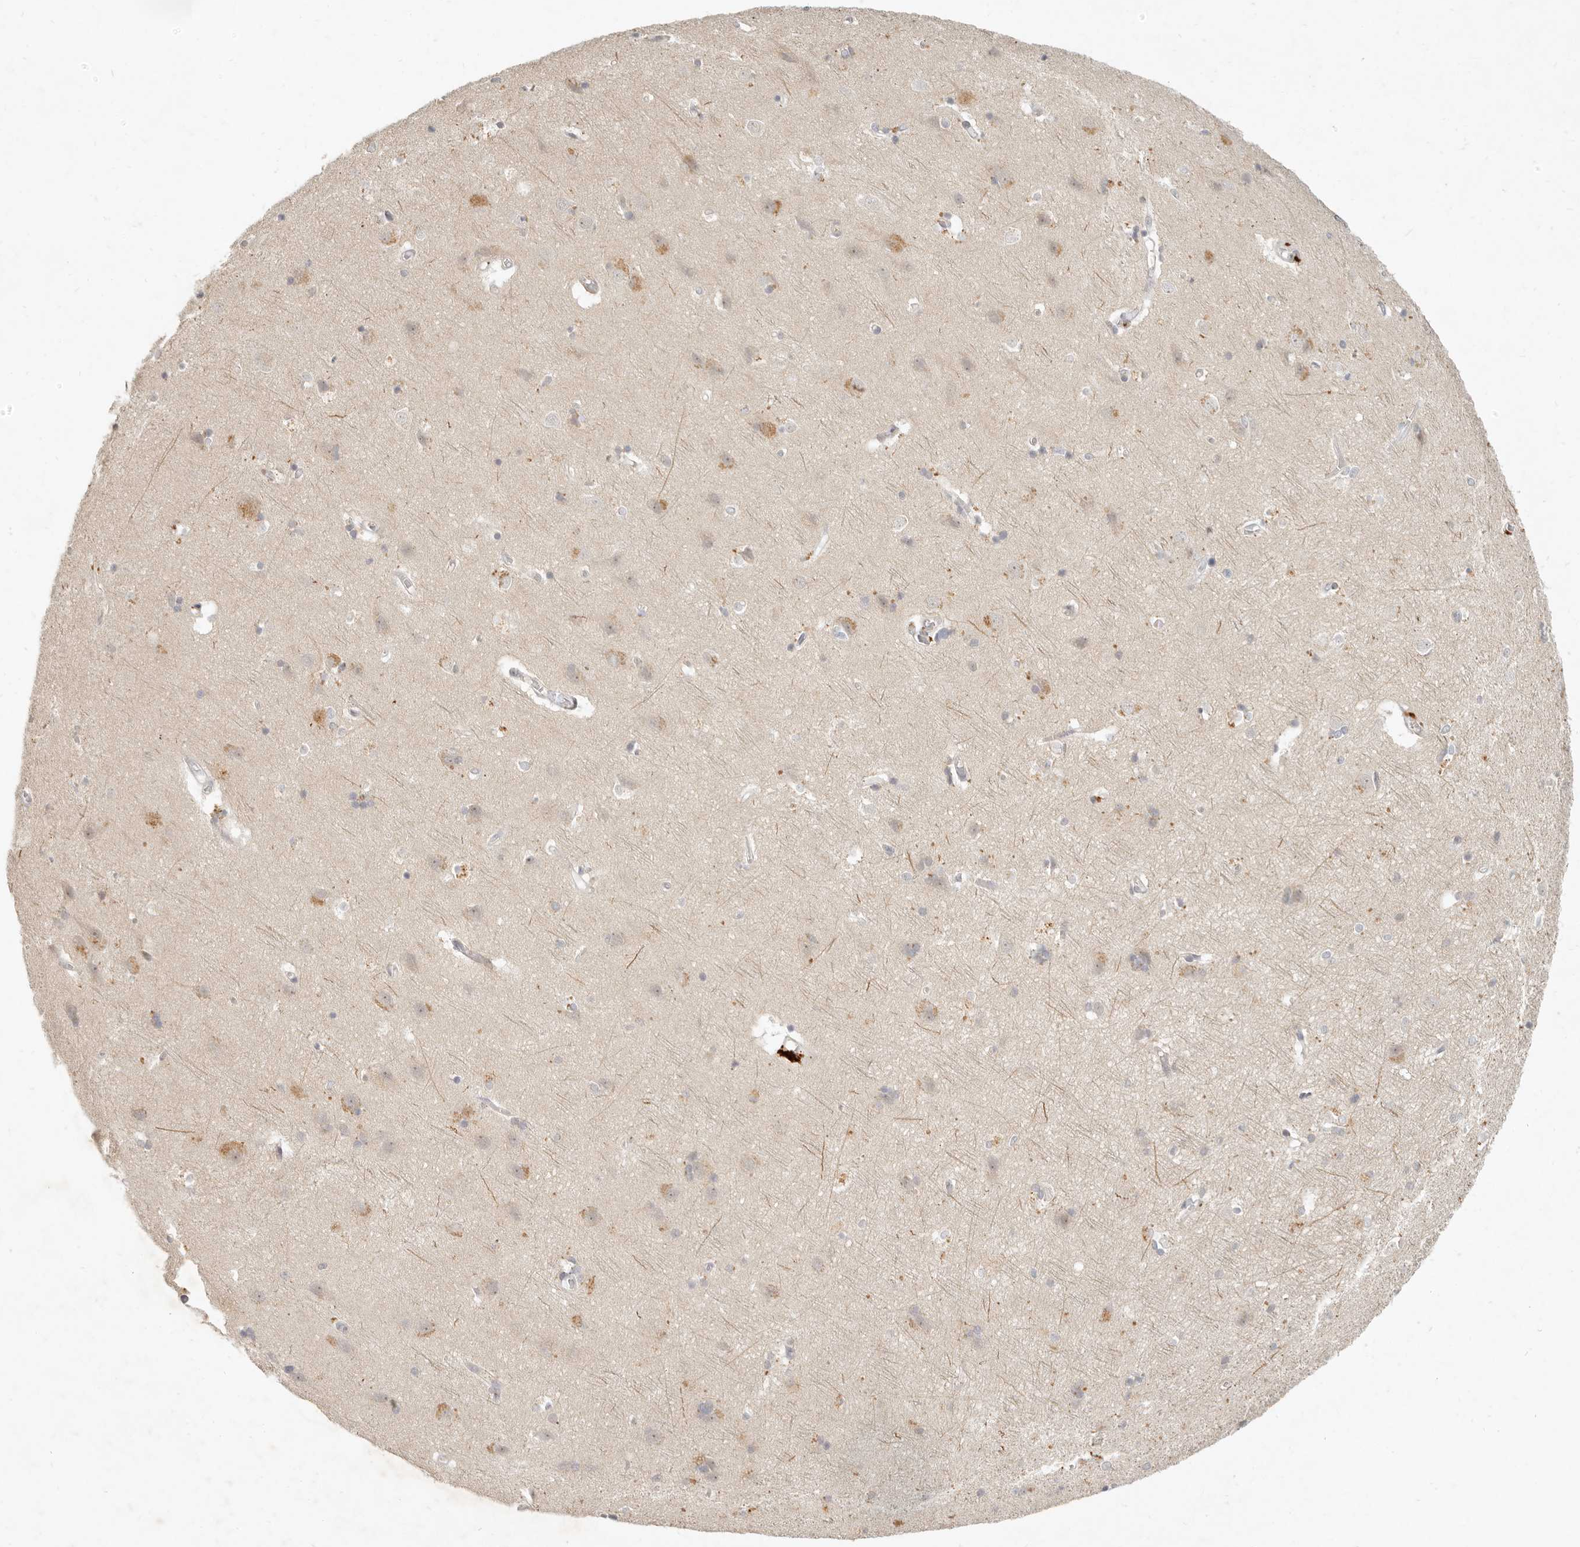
{"staining": {"intensity": "negative", "quantity": "none", "location": "none"}, "tissue": "cerebral cortex", "cell_type": "Endothelial cells", "image_type": "normal", "snomed": [{"axis": "morphology", "description": "Normal tissue, NOS"}, {"axis": "topography", "description": "Cerebral cortex"}], "caption": "Immunohistochemistry (IHC) histopathology image of normal cerebral cortex stained for a protein (brown), which reveals no staining in endothelial cells.", "gene": "UBXN11", "patient": {"sex": "male", "age": 54}}